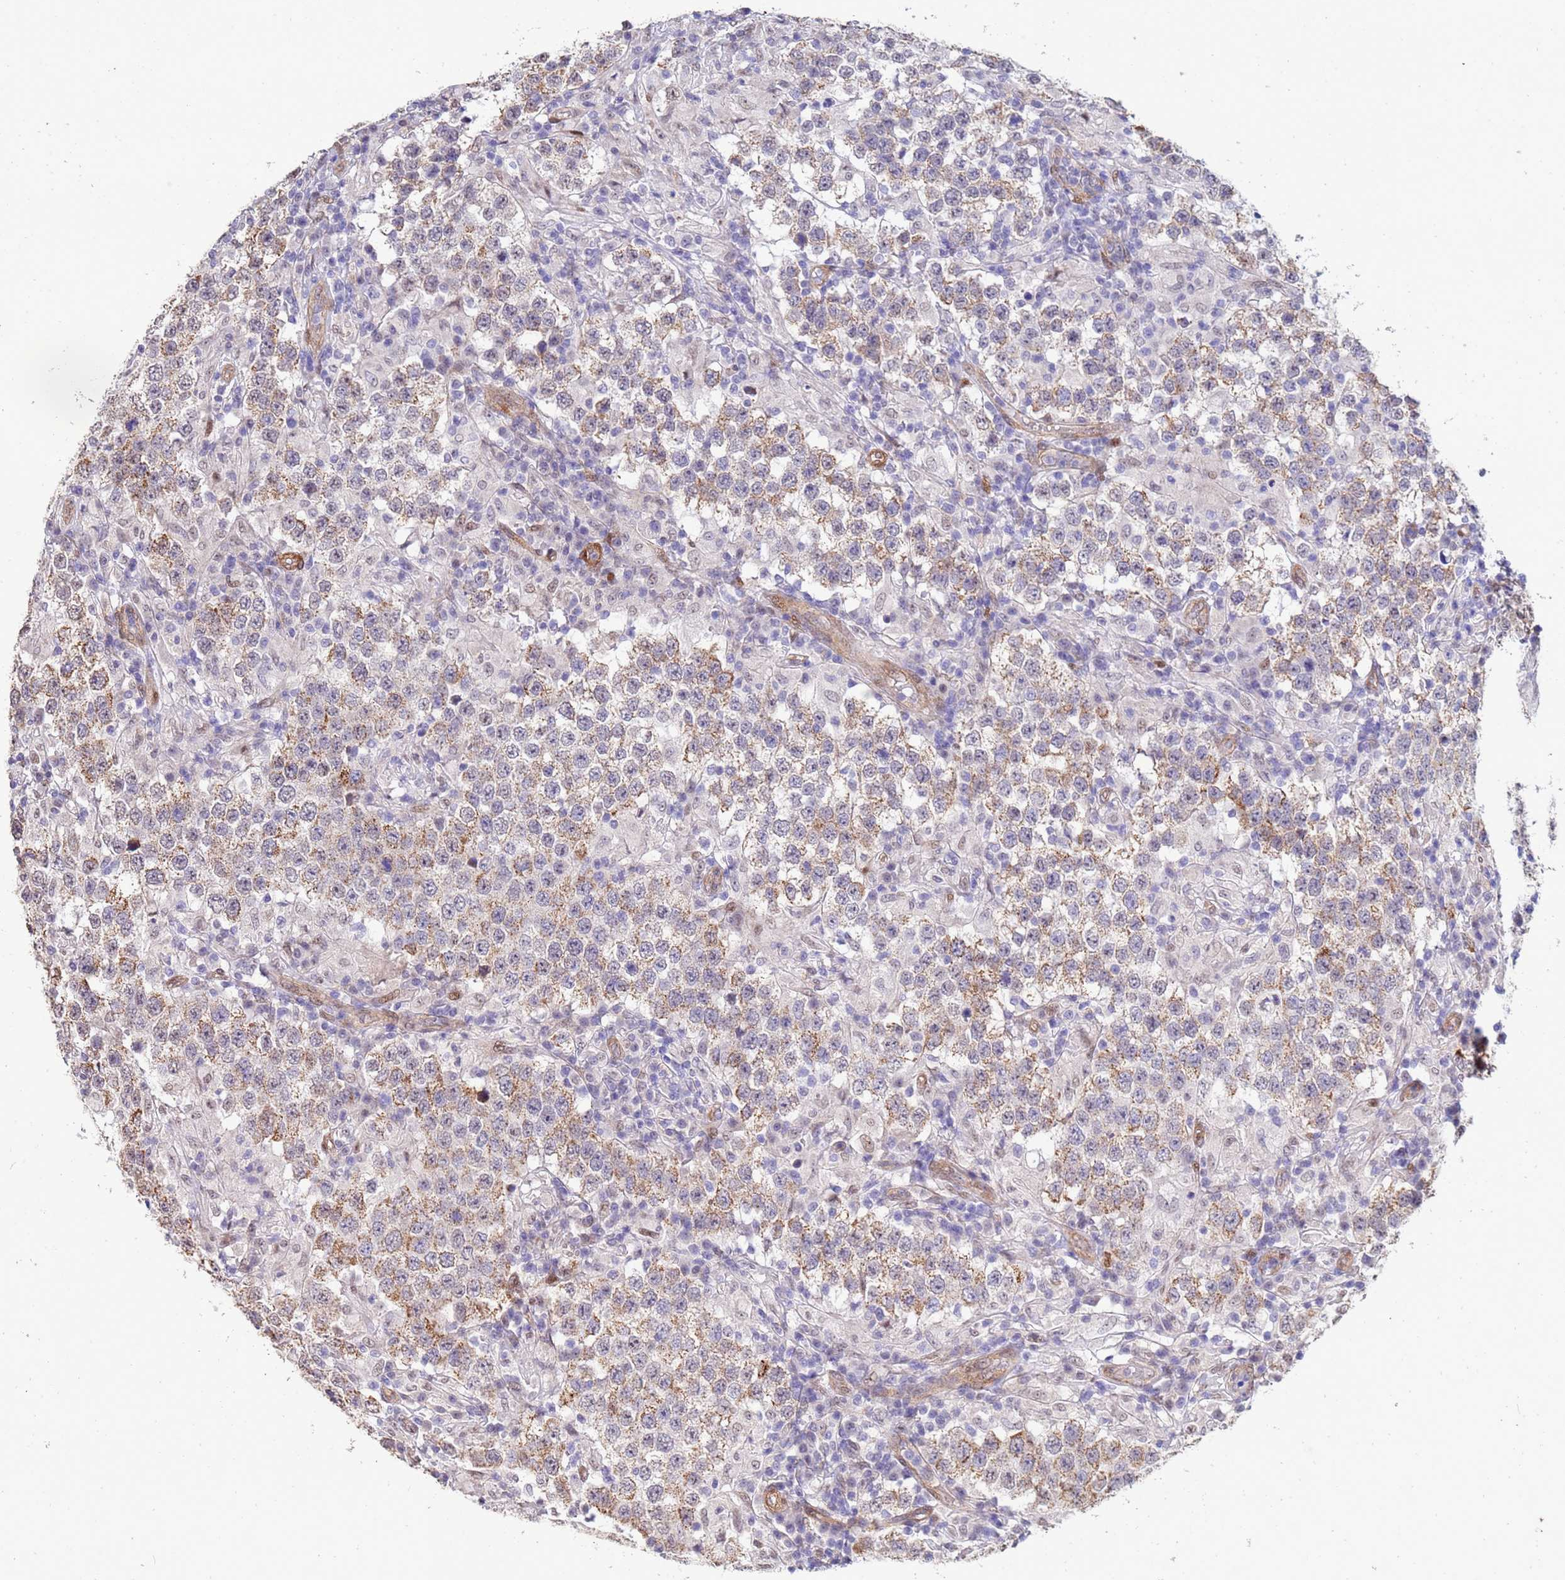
{"staining": {"intensity": "moderate", "quantity": "25%-75%", "location": "cytoplasmic/membranous"}, "tissue": "testis cancer", "cell_type": "Tumor cells", "image_type": "cancer", "snomed": [{"axis": "morphology", "description": "Seminoma, NOS"}, {"axis": "morphology", "description": "Carcinoma, Embryonal, NOS"}, {"axis": "topography", "description": "Testis"}], "caption": "Testis cancer stained for a protein (brown) displays moderate cytoplasmic/membranous positive positivity in about 25%-75% of tumor cells.", "gene": "TRIP6", "patient": {"sex": "male", "age": 41}}